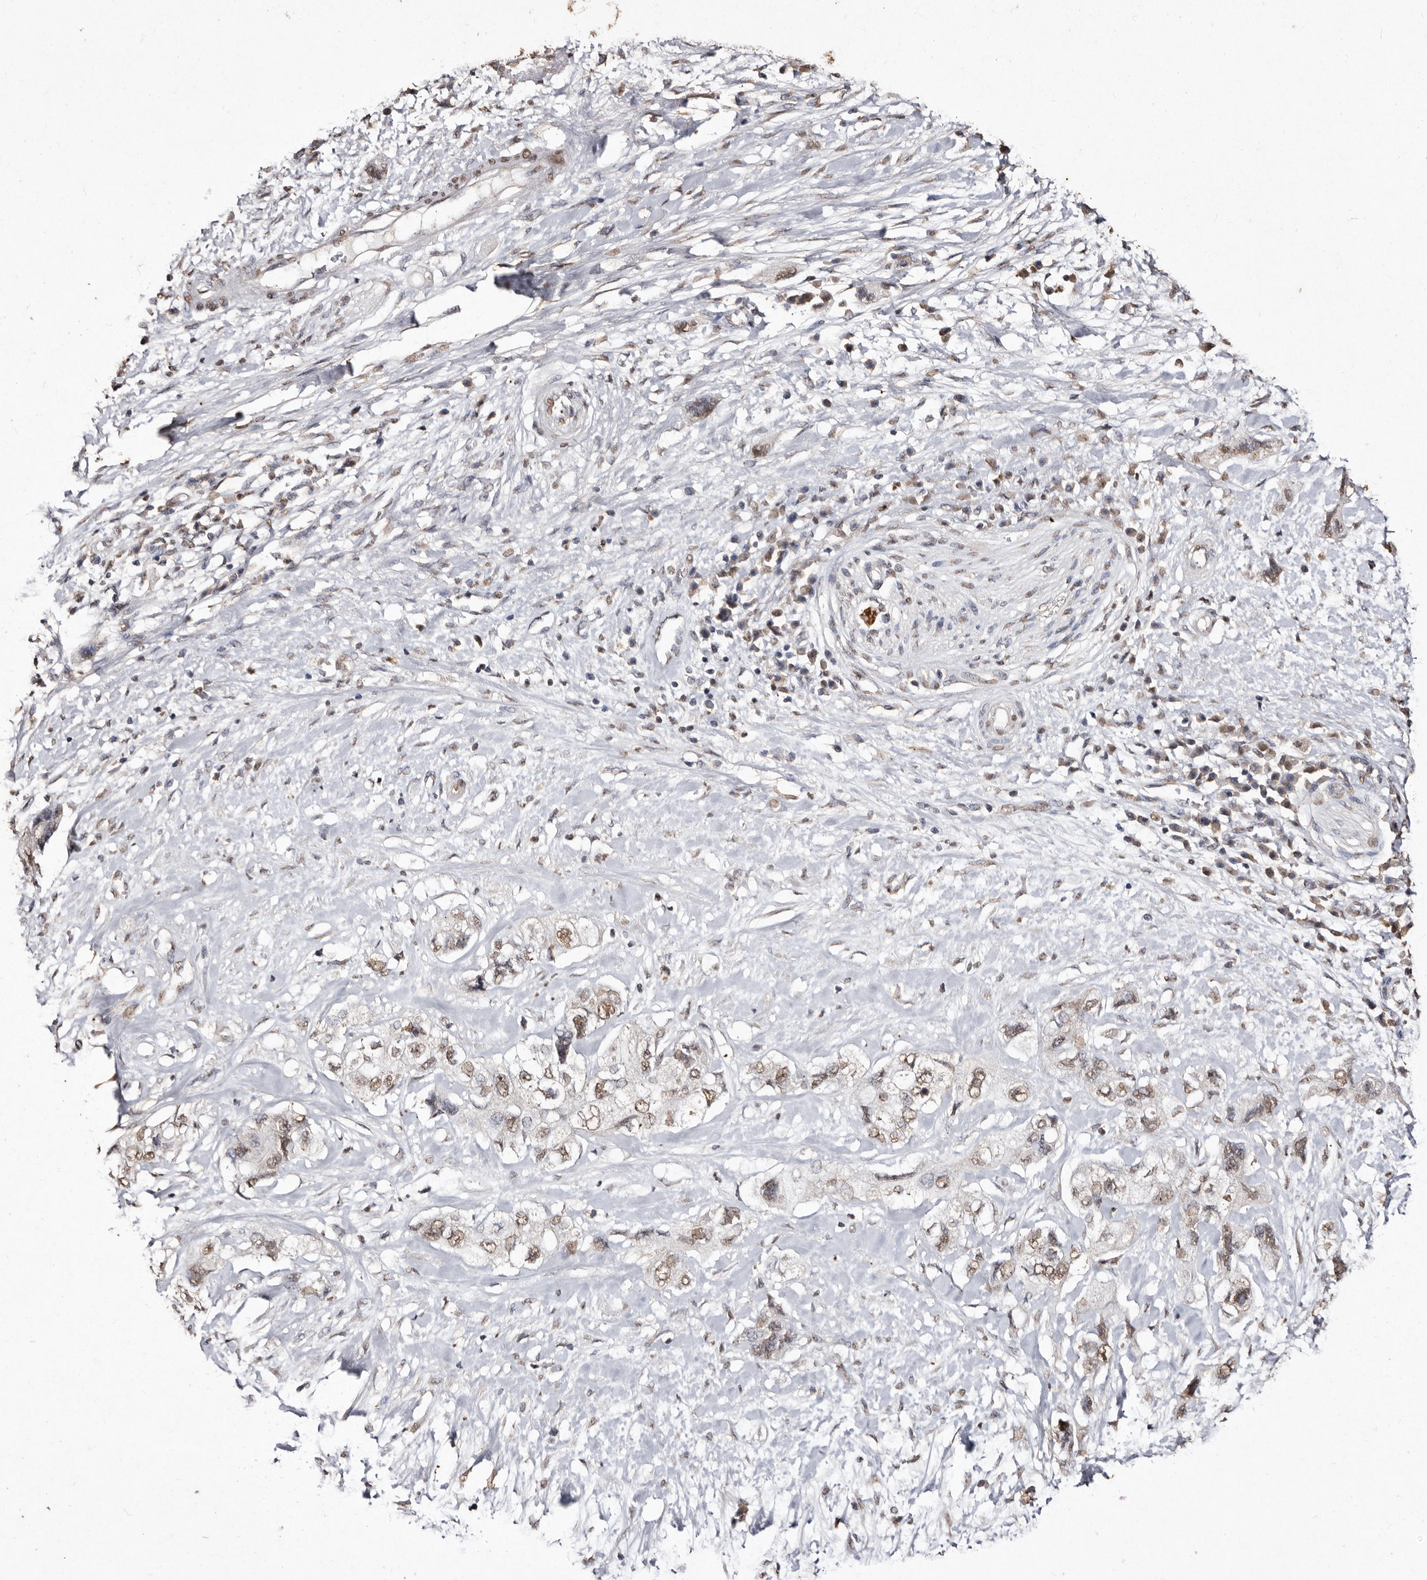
{"staining": {"intensity": "moderate", "quantity": ">75%", "location": "nuclear"}, "tissue": "pancreatic cancer", "cell_type": "Tumor cells", "image_type": "cancer", "snomed": [{"axis": "morphology", "description": "Adenocarcinoma, NOS"}, {"axis": "topography", "description": "Pancreas"}], "caption": "Protein expression analysis of pancreatic adenocarcinoma exhibits moderate nuclear staining in about >75% of tumor cells.", "gene": "ERBB4", "patient": {"sex": "female", "age": 73}}